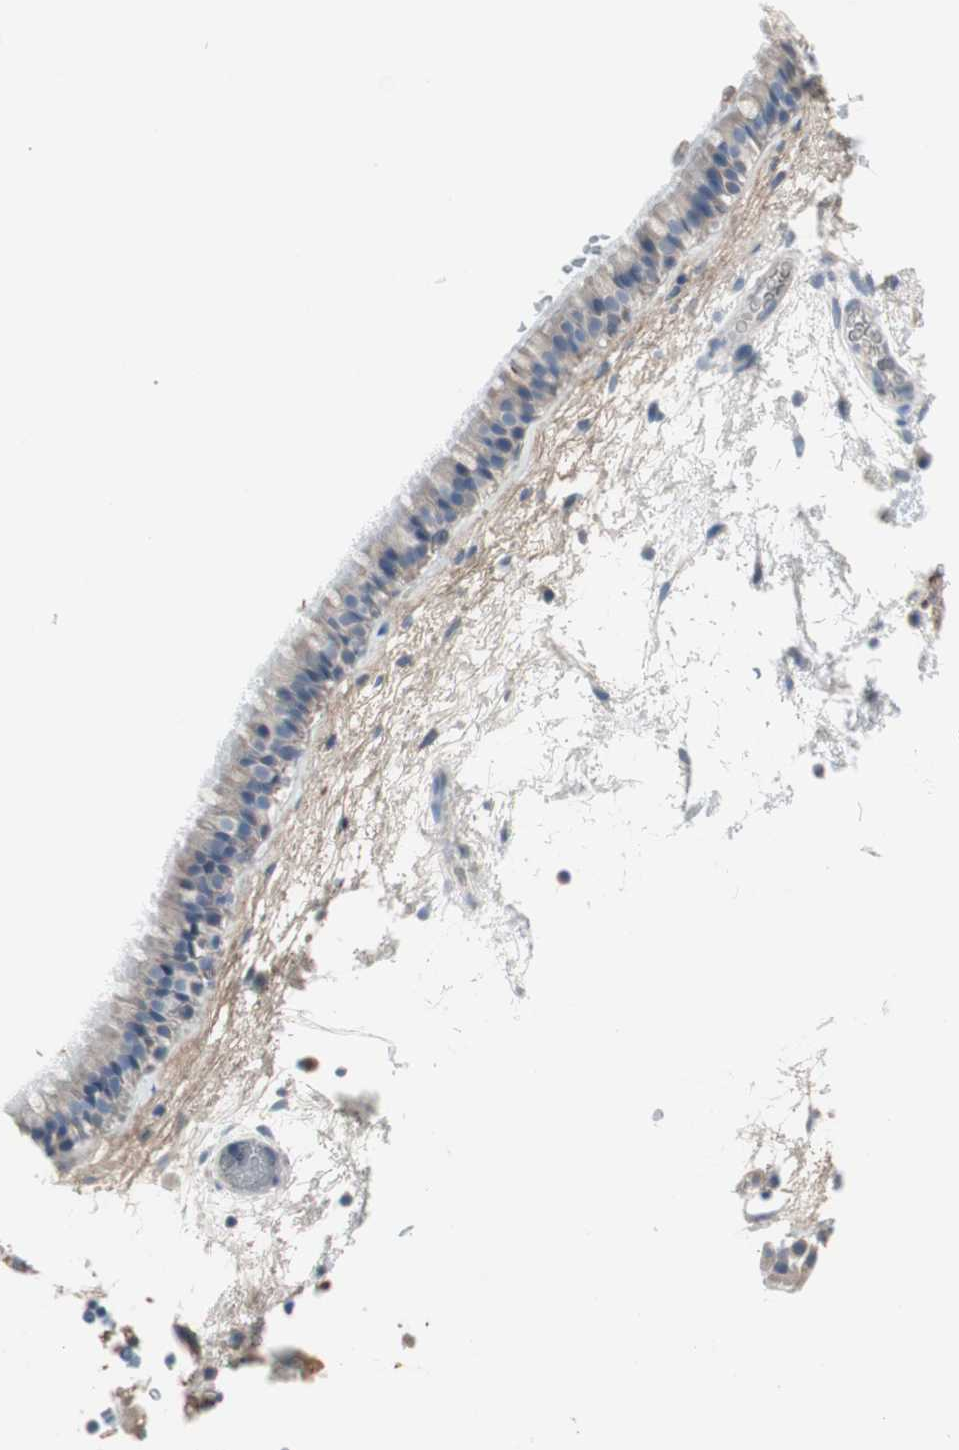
{"staining": {"intensity": "moderate", "quantity": "25%-75%", "location": "cytoplasmic/membranous"}, "tissue": "nasopharynx", "cell_type": "Respiratory epithelial cells", "image_type": "normal", "snomed": [{"axis": "morphology", "description": "Normal tissue, NOS"}, {"axis": "morphology", "description": "Inflammation, NOS"}, {"axis": "topography", "description": "Nasopharynx"}], "caption": "A medium amount of moderate cytoplasmic/membranous expression is appreciated in about 25%-75% of respiratory epithelial cells in unremarkable nasopharynx.", "gene": "PIGR", "patient": {"sex": "male", "age": 48}}